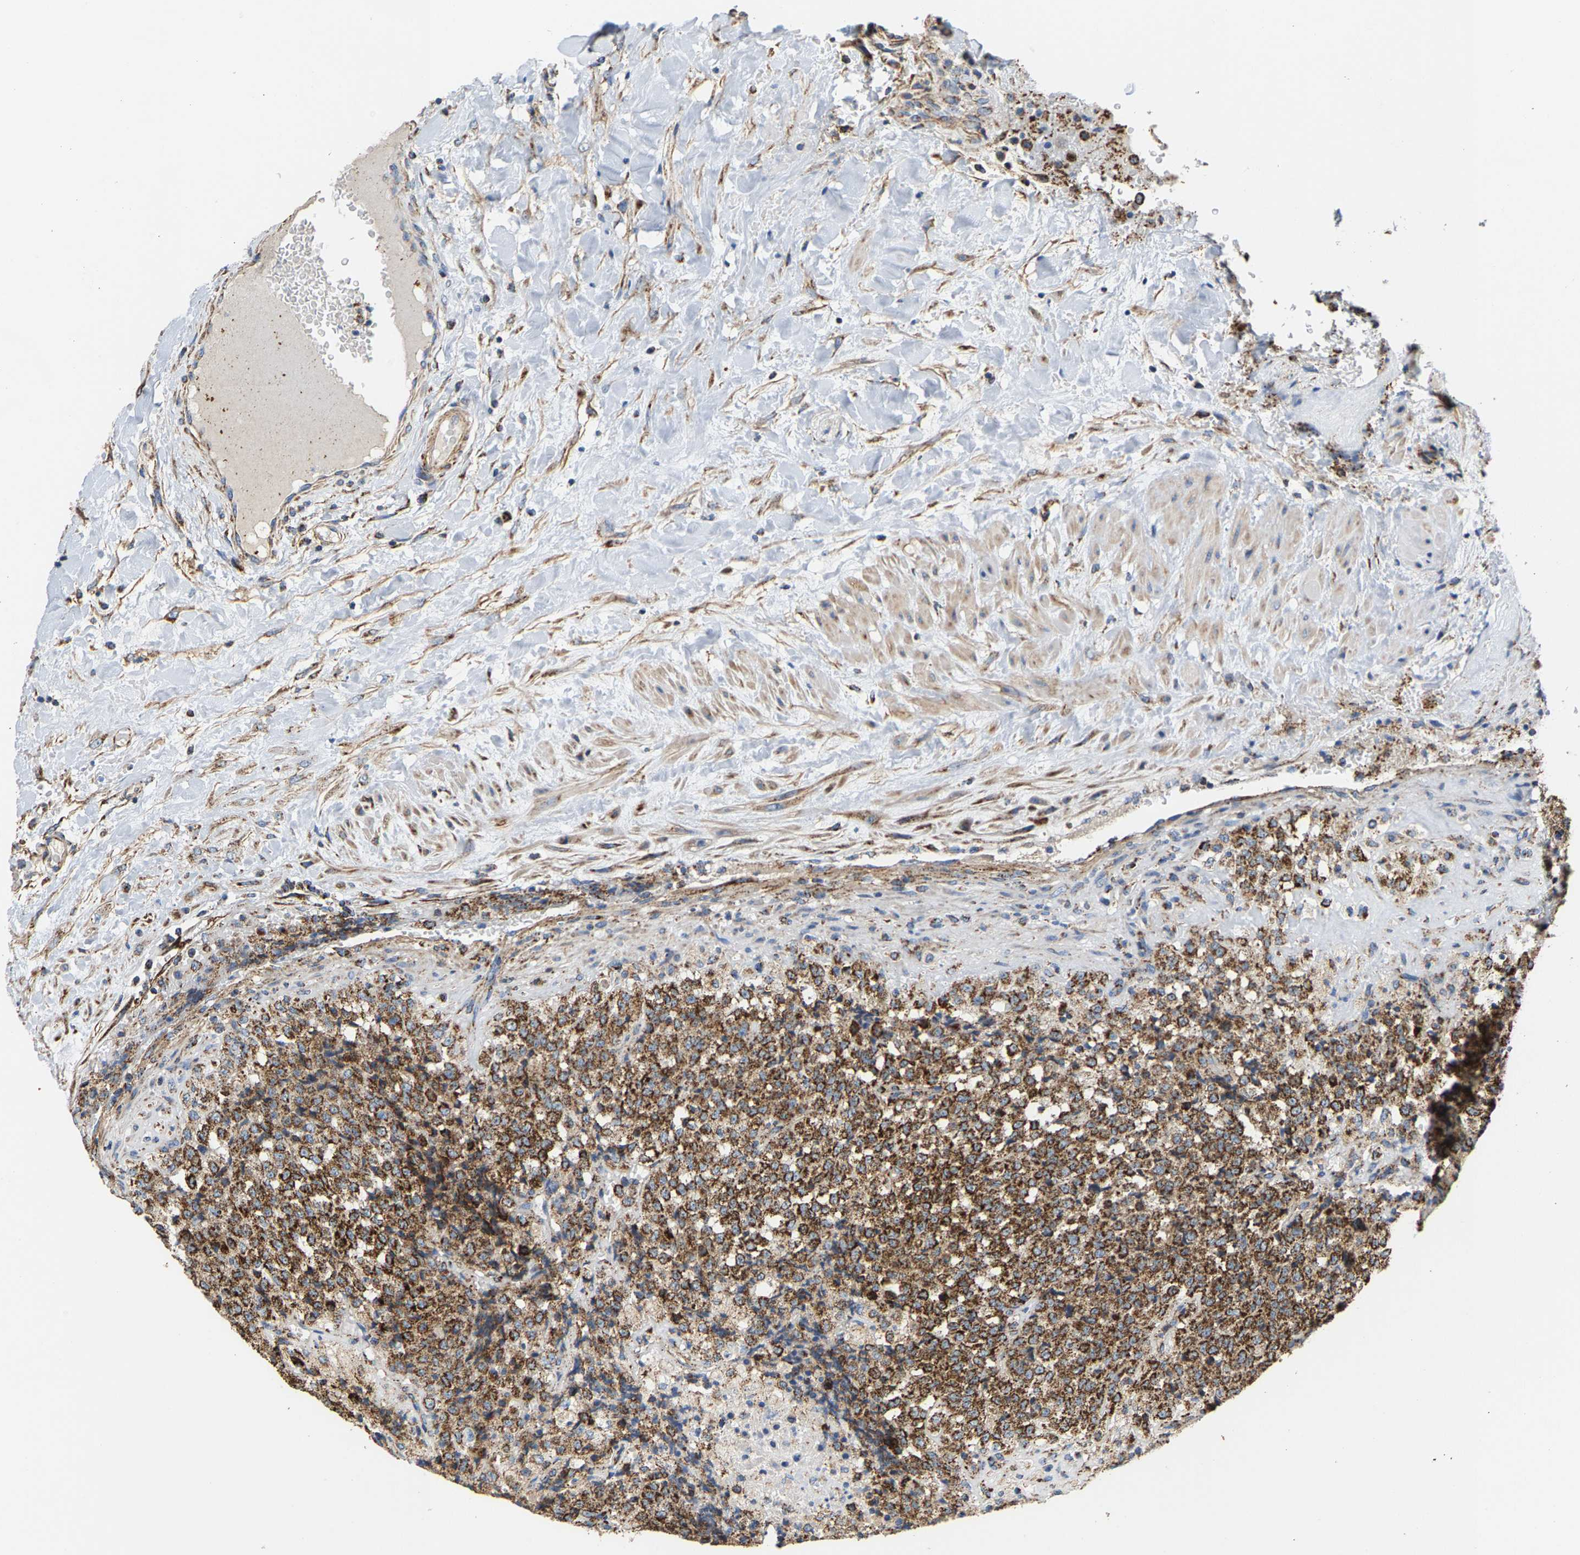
{"staining": {"intensity": "moderate", "quantity": ">75%", "location": "cytoplasmic/membranous"}, "tissue": "testis cancer", "cell_type": "Tumor cells", "image_type": "cancer", "snomed": [{"axis": "morphology", "description": "Seminoma, NOS"}, {"axis": "topography", "description": "Testis"}], "caption": "About >75% of tumor cells in testis cancer display moderate cytoplasmic/membranous protein positivity as visualized by brown immunohistochemical staining.", "gene": "SHMT2", "patient": {"sex": "male", "age": 59}}